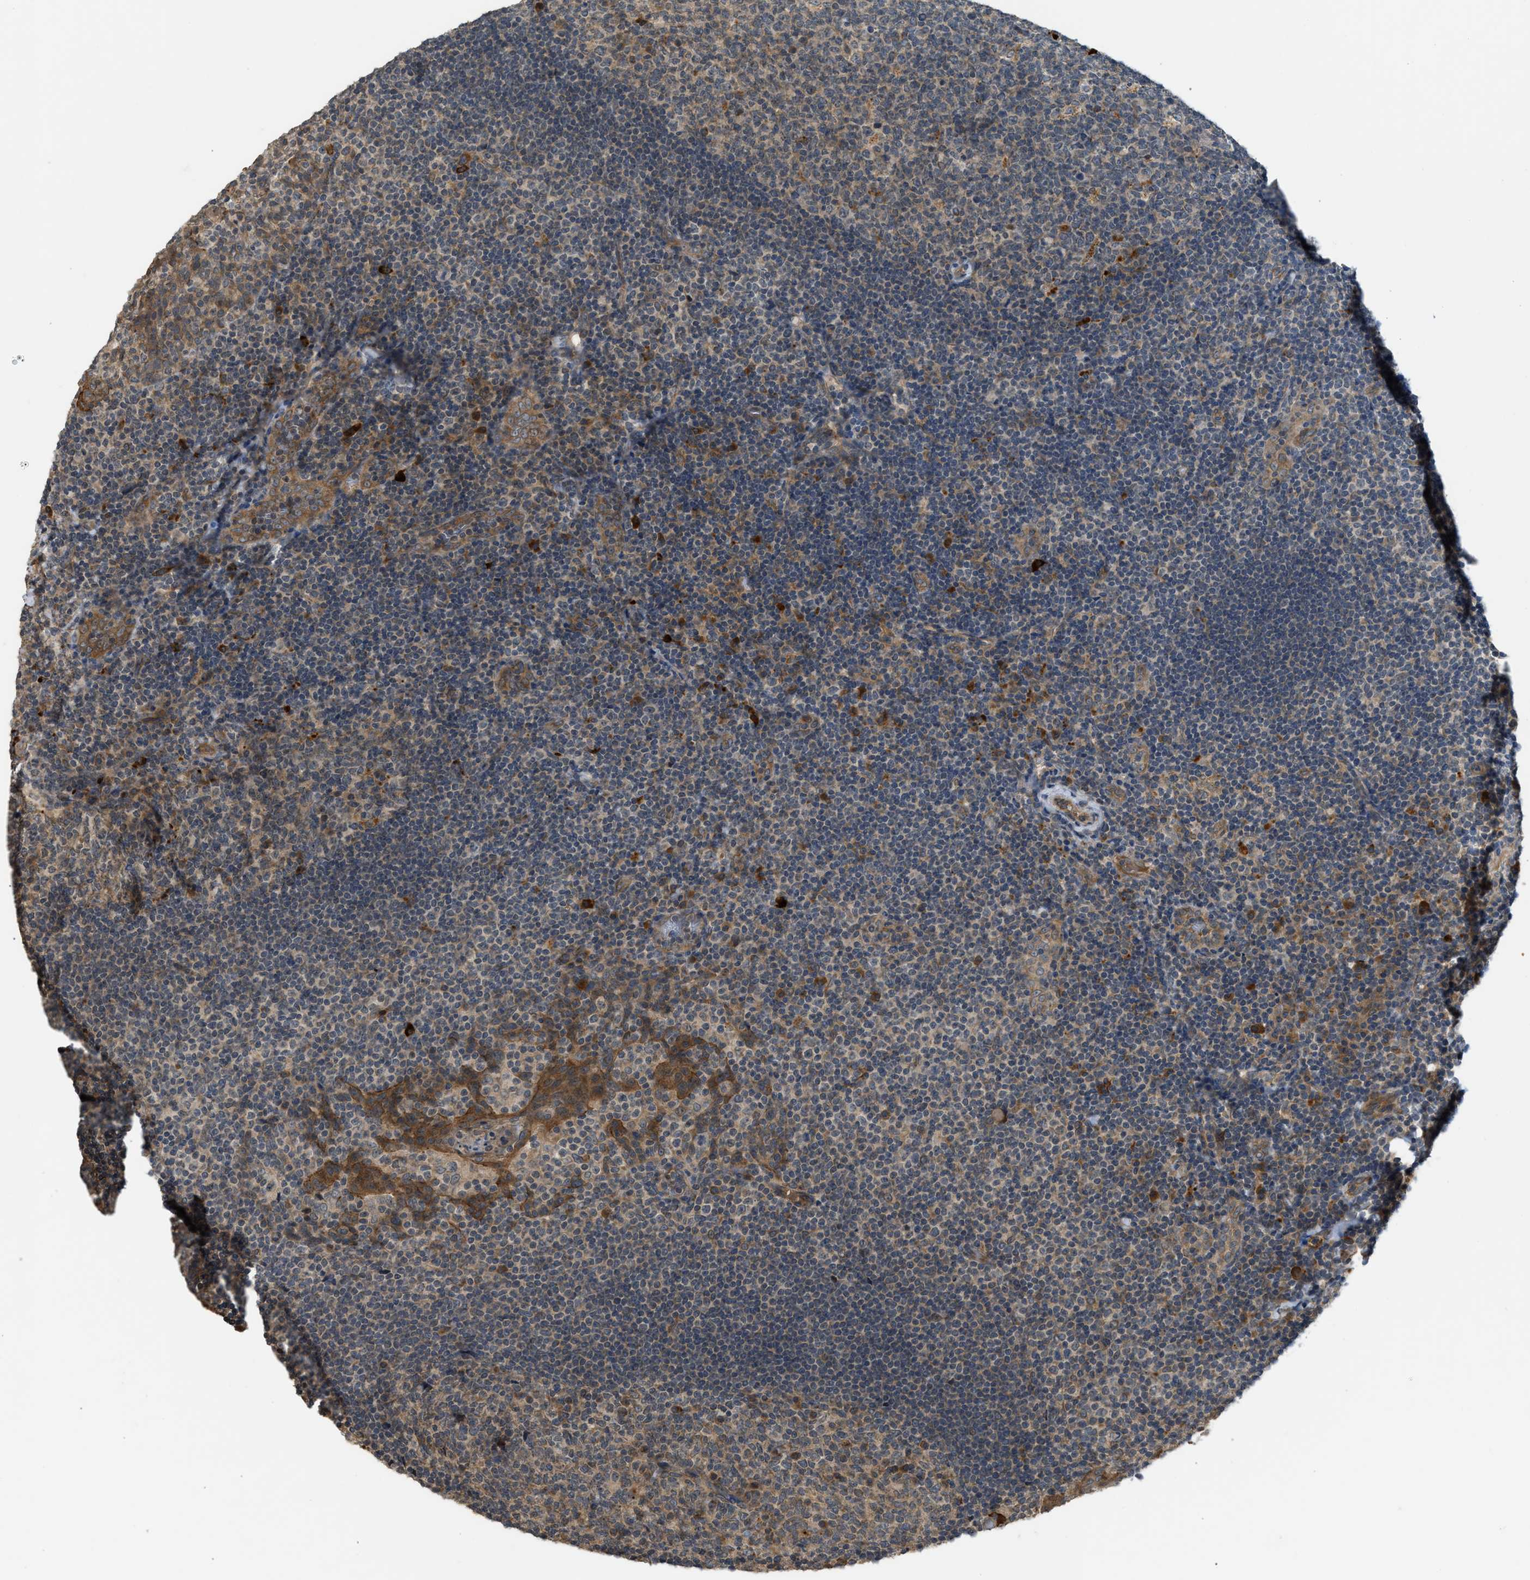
{"staining": {"intensity": "moderate", "quantity": "25%-75%", "location": "cytoplasmic/membranous"}, "tissue": "tonsil", "cell_type": "Germinal center cells", "image_type": "normal", "snomed": [{"axis": "morphology", "description": "Normal tissue, NOS"}, {"axis": "topography", "description": "Tonsil"}], "caption": "The micrograph demonstrates immunohistochemical staining of benign tonsil. There is moderate cytoplasmic/membranous positivity is appreciated in approximately 25%-75% of germinal center cells. (DAB (3,3'-diaminobenzidine) IHC with brightfield microscopy, high magnification).", "gene": "ADCY8", "patient": {"sex": "male", "age": 17}}